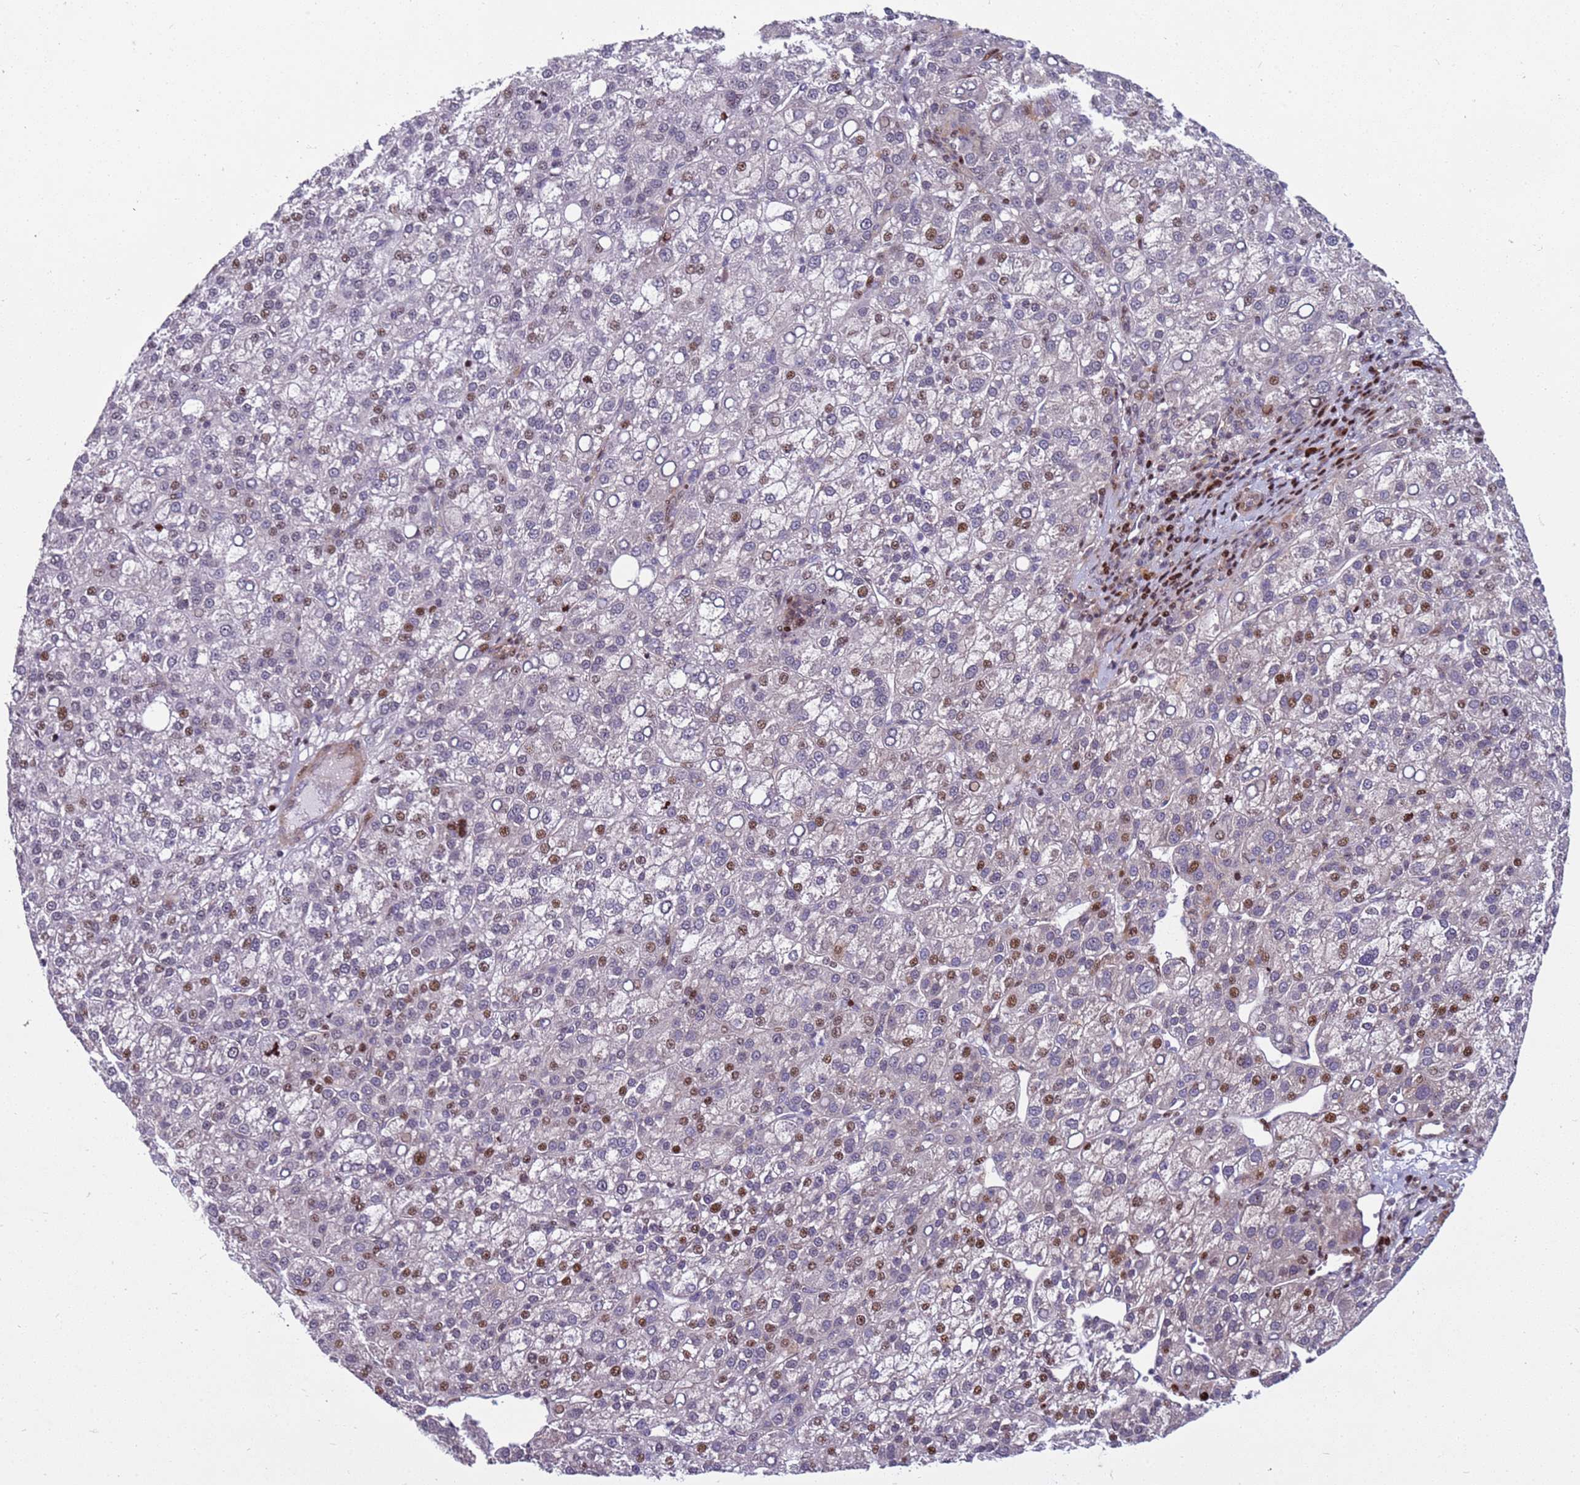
{"staining": {"intensity": "moderate", "quantity": "25%-75%", "location": "nuclear"}, "tissue": "liver cancer", "cell_type": "Tumor cells", "image_type": "cancer", "snomed": [{"axis": "morphology", "description": "Carcinoma, Hepatocellular, NOS"}, {"axis": "topography", "description": "Liver"}], "caption": "Moderate nuclear staining for a protein is appreciated in approximately 25%-75% of tumor cells of liver cancer (hepatocellular carcinoma) using immunohistochemistry.", "gene": "WBP11", "patient": {"sex": "female", "age": 58}}